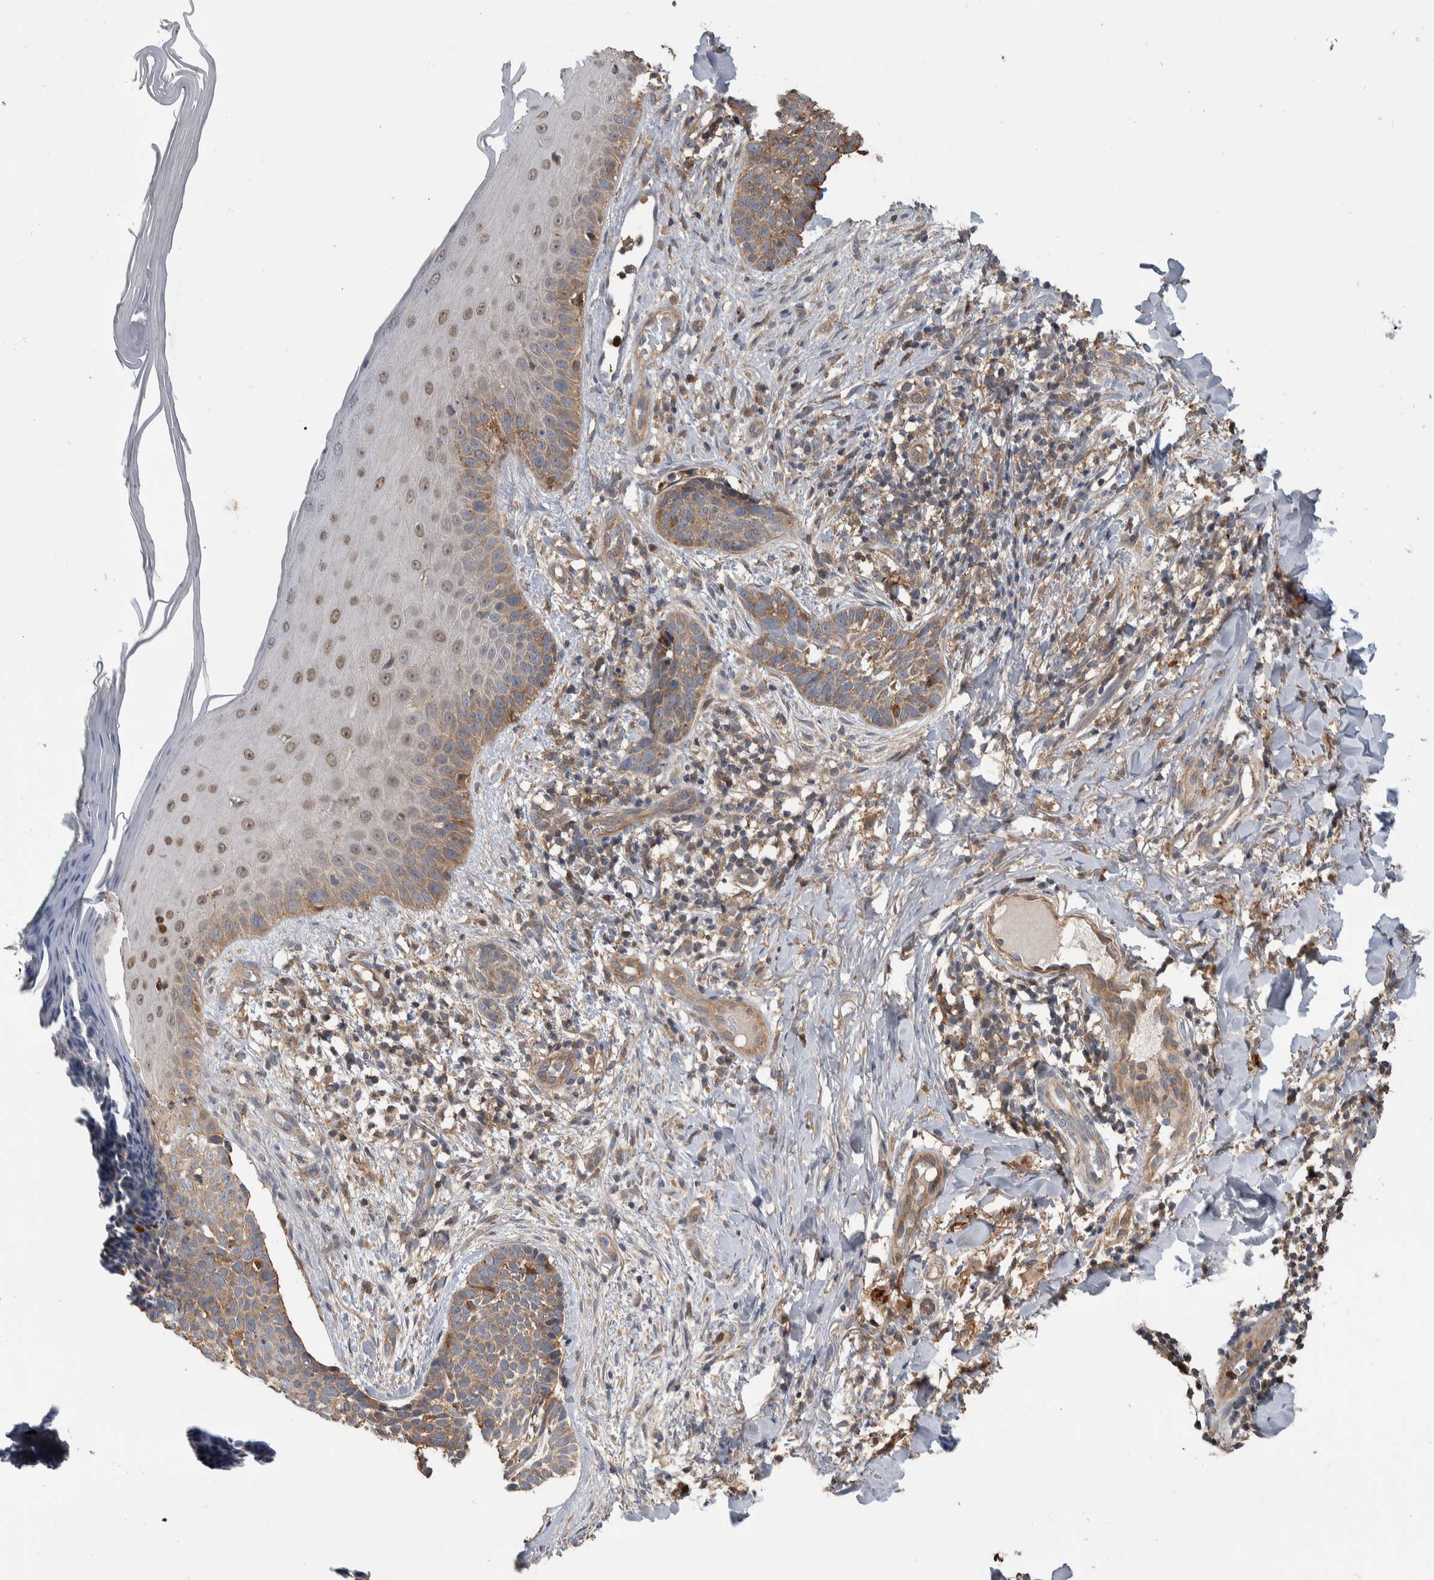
{"staining": {"intensity": "weak", "quantity": "25%-75%", "location": "cytoplasmic/membranous"}, "tissue": "skin cancer", "cell_type": "Tumor cells", "image_type": "cancer", "snomed": [{"axis": "morphology", "description": "Normal tissue, NOS"}, {"axis": "morphology", "description": "Basal cell carcinoma"}, {"axis": "topography", "description": "Skin"}], "caption": "High-power microscopy captured an IHC micrograph of skin cancer (basal cell carcinoma), revealing weak cytoplasmic/membranous positivity in approximately 25%-75% of tumor cells. The protein is shown in brown color, while the nuclei are stained blue.", "gene": "SDCBP", "patient": {"sex": "male", "age": 67}}